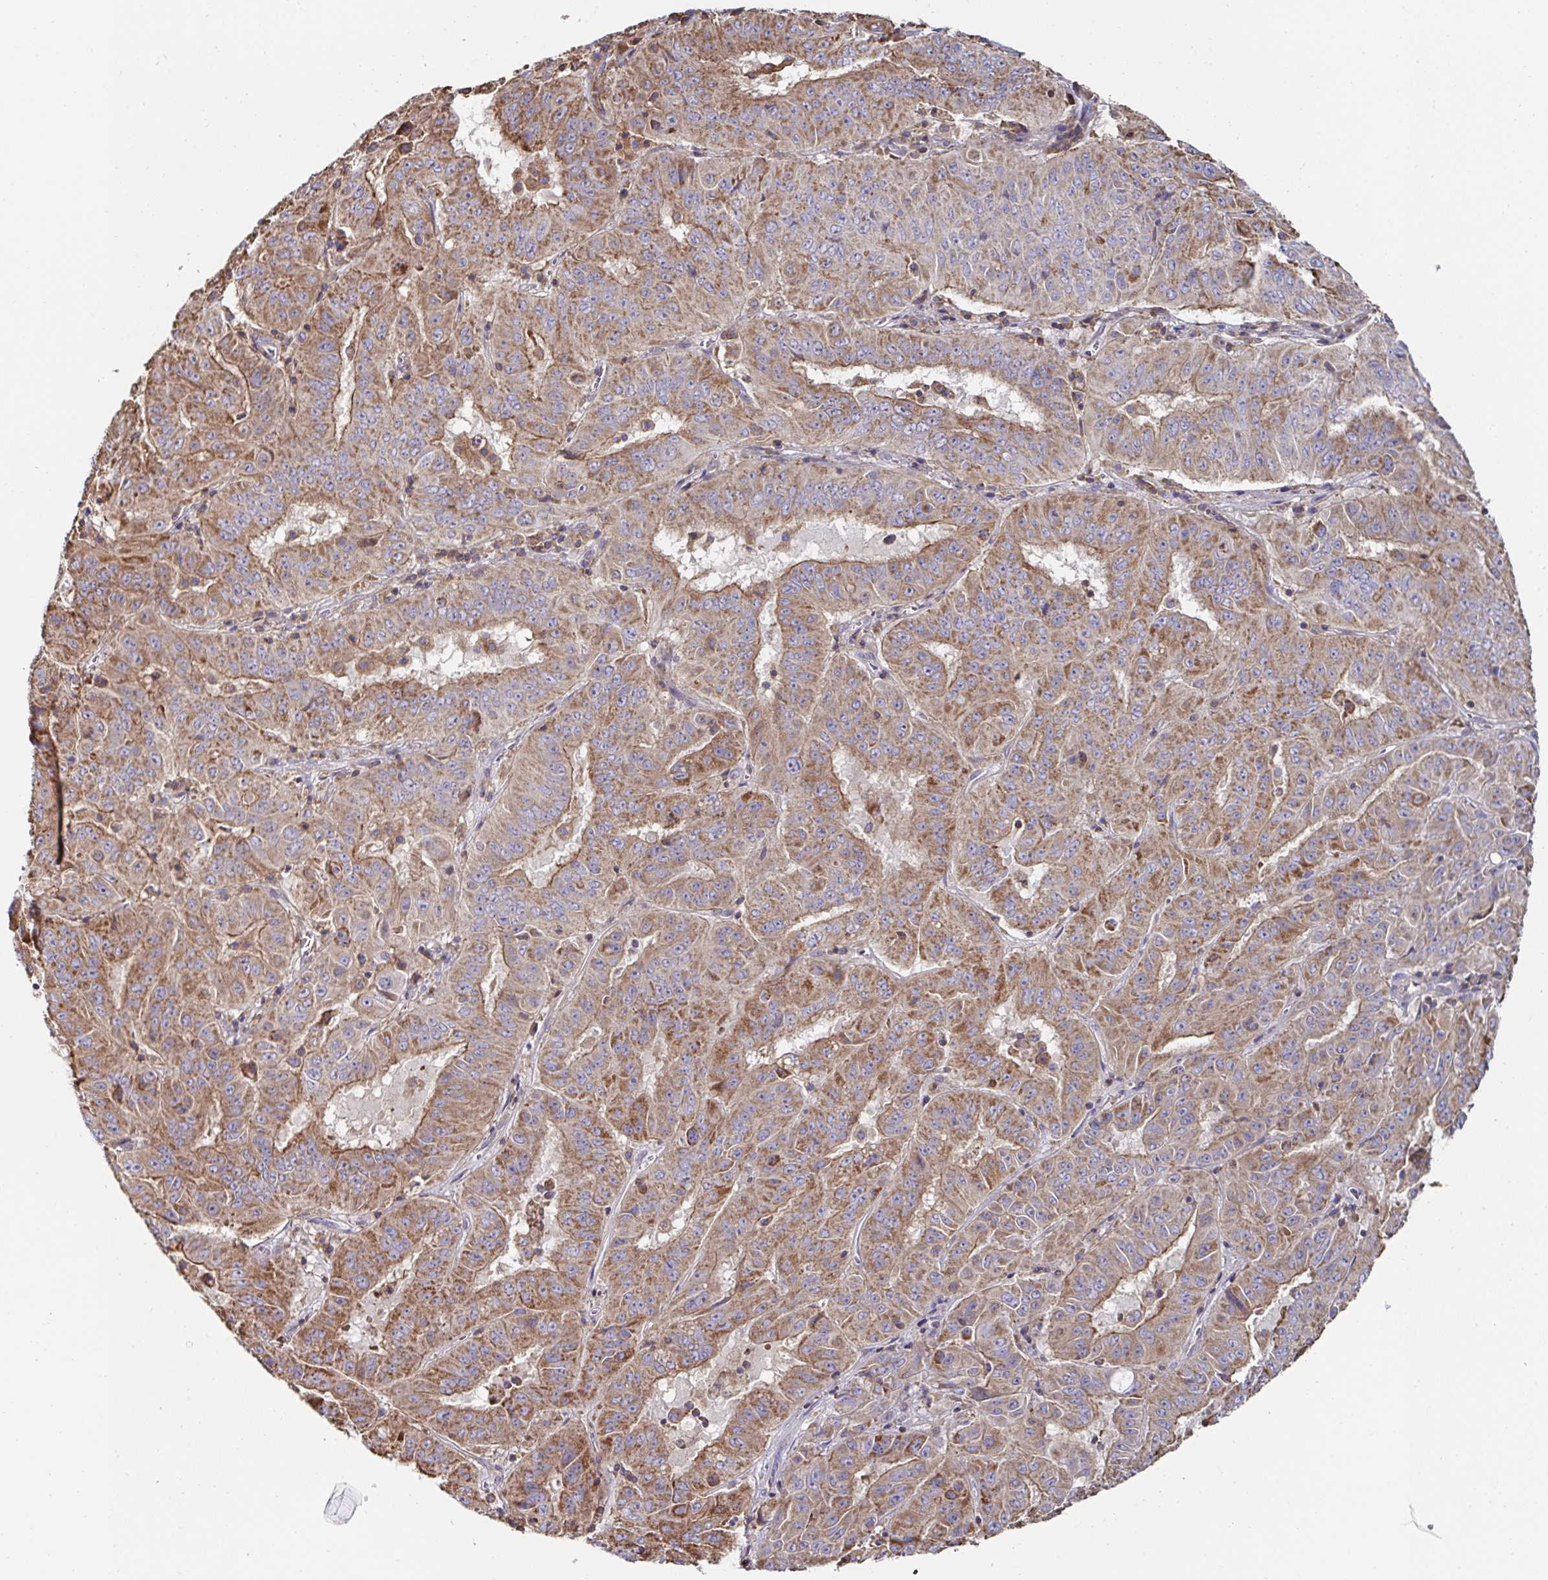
{"staining": {"intensity": "moderate", "quantity": ">75%", "location": "cytoplasmic/membranous"}, "tissue": "pancreatic cancer", "cell_type": "Tumor cells", "image_type": "cancer", "snomed": [{"axis": "morphology", "description": "Adenocarcinoma, NOS"}, {"axis": "topography", "description": "Pancreas"}], "caption": "About >75% of tumor cells in human pancreatic cancer display moderate cytoplasmic/membranous protein staining as visualized by brown immunohistochemical staining.", "gene": "DZANK1", "patient": {"sex": "male", "age": 63}}